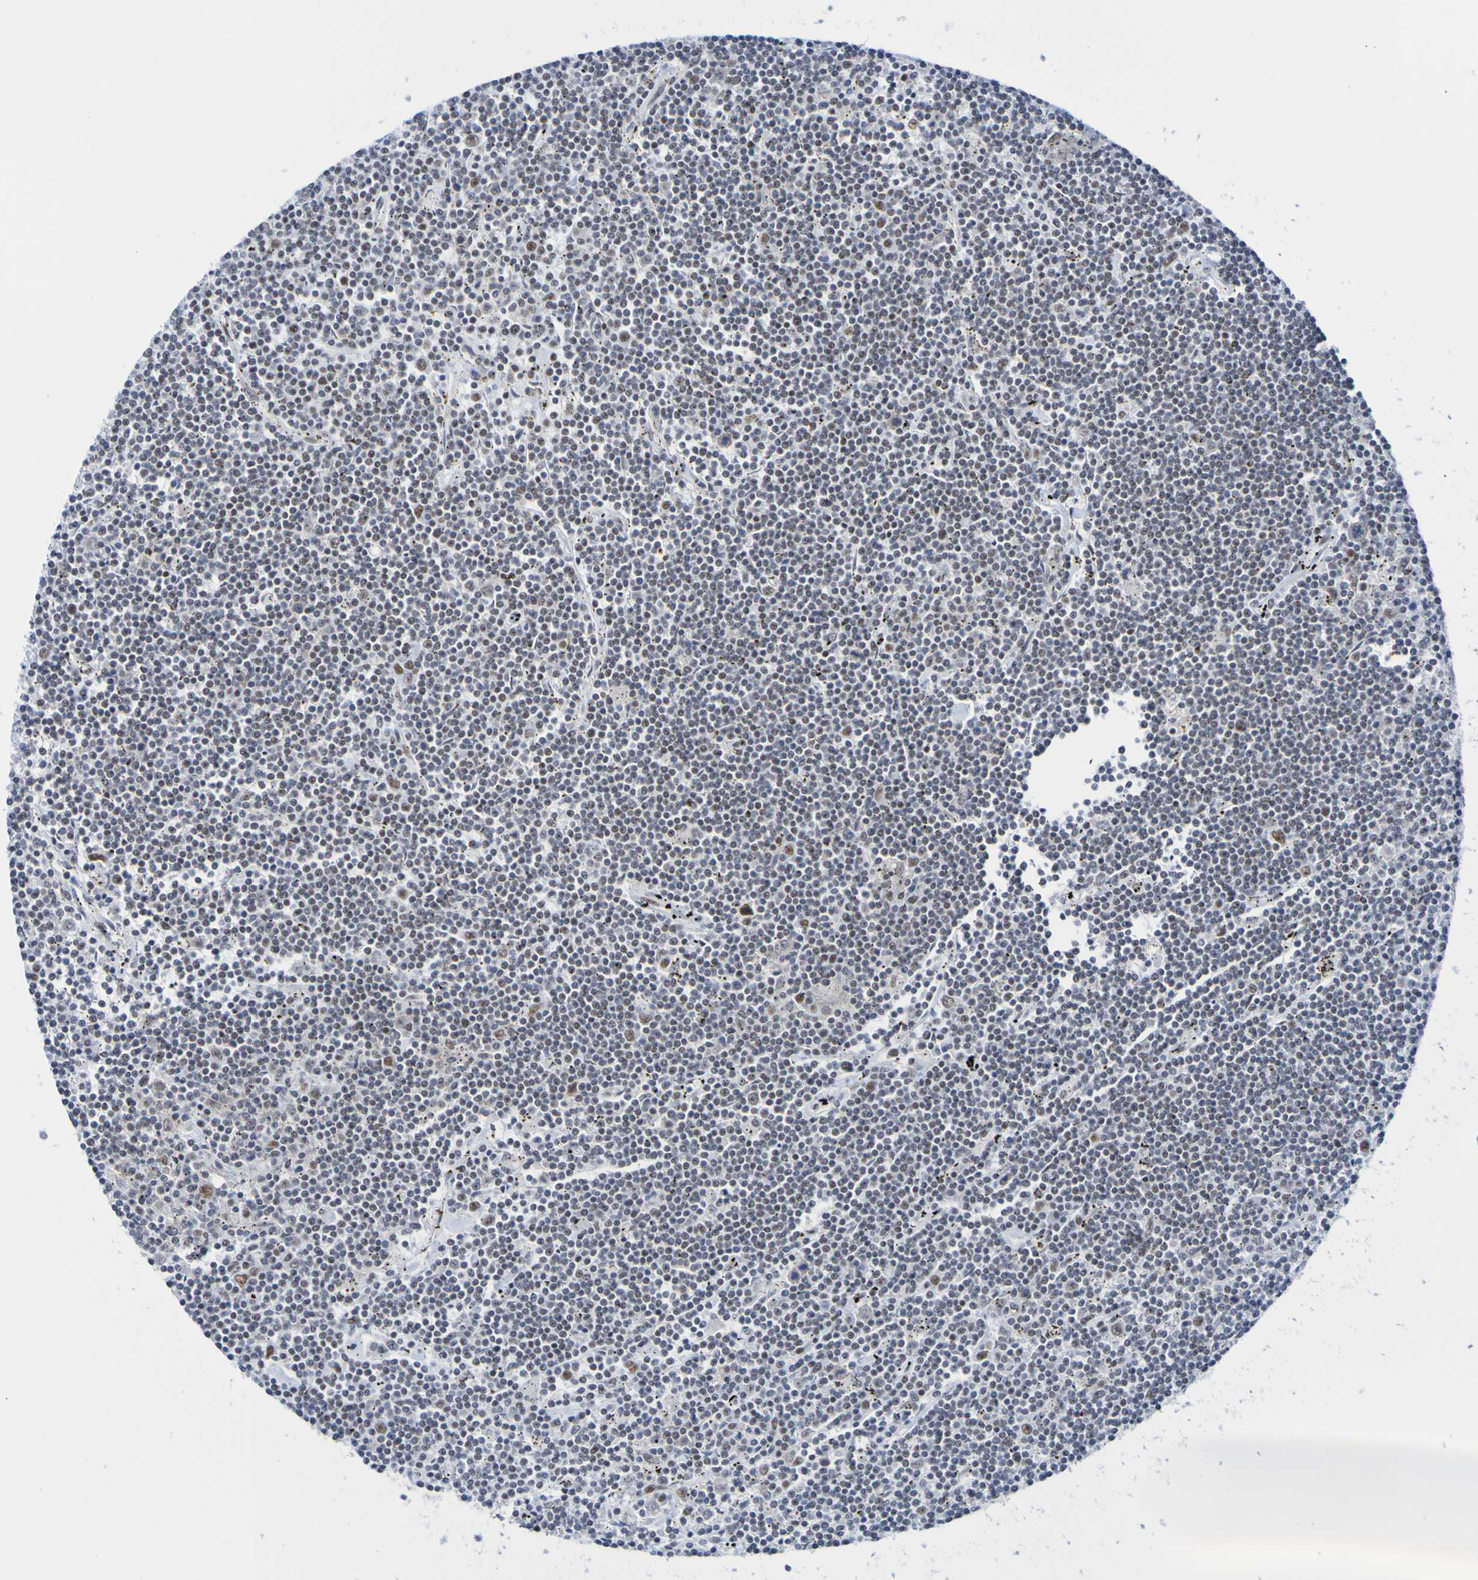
{"staining": {"intensity": "moderate", "quantity": "<25%", "location": "nuclear"}, "tissue": "lymphoma", "cell_type": "Tumor cells", "image_type": "cancer", "snomed": [{"axis": "morphology", "description": "Malignant lymphoma, non-Hodgkin's type, Low grade"}, {"axis": "topography", "description": "Spleen"}], "caption": "A high-resolution image shows IHC staining of malignant lymphoma, non-Hodgkin's type (low-grade), which displays moderate nuclear positivity in about <25% of tumor cells.", "gene": "CDC5L", "patient": {"sex": "male", "age": 76}}